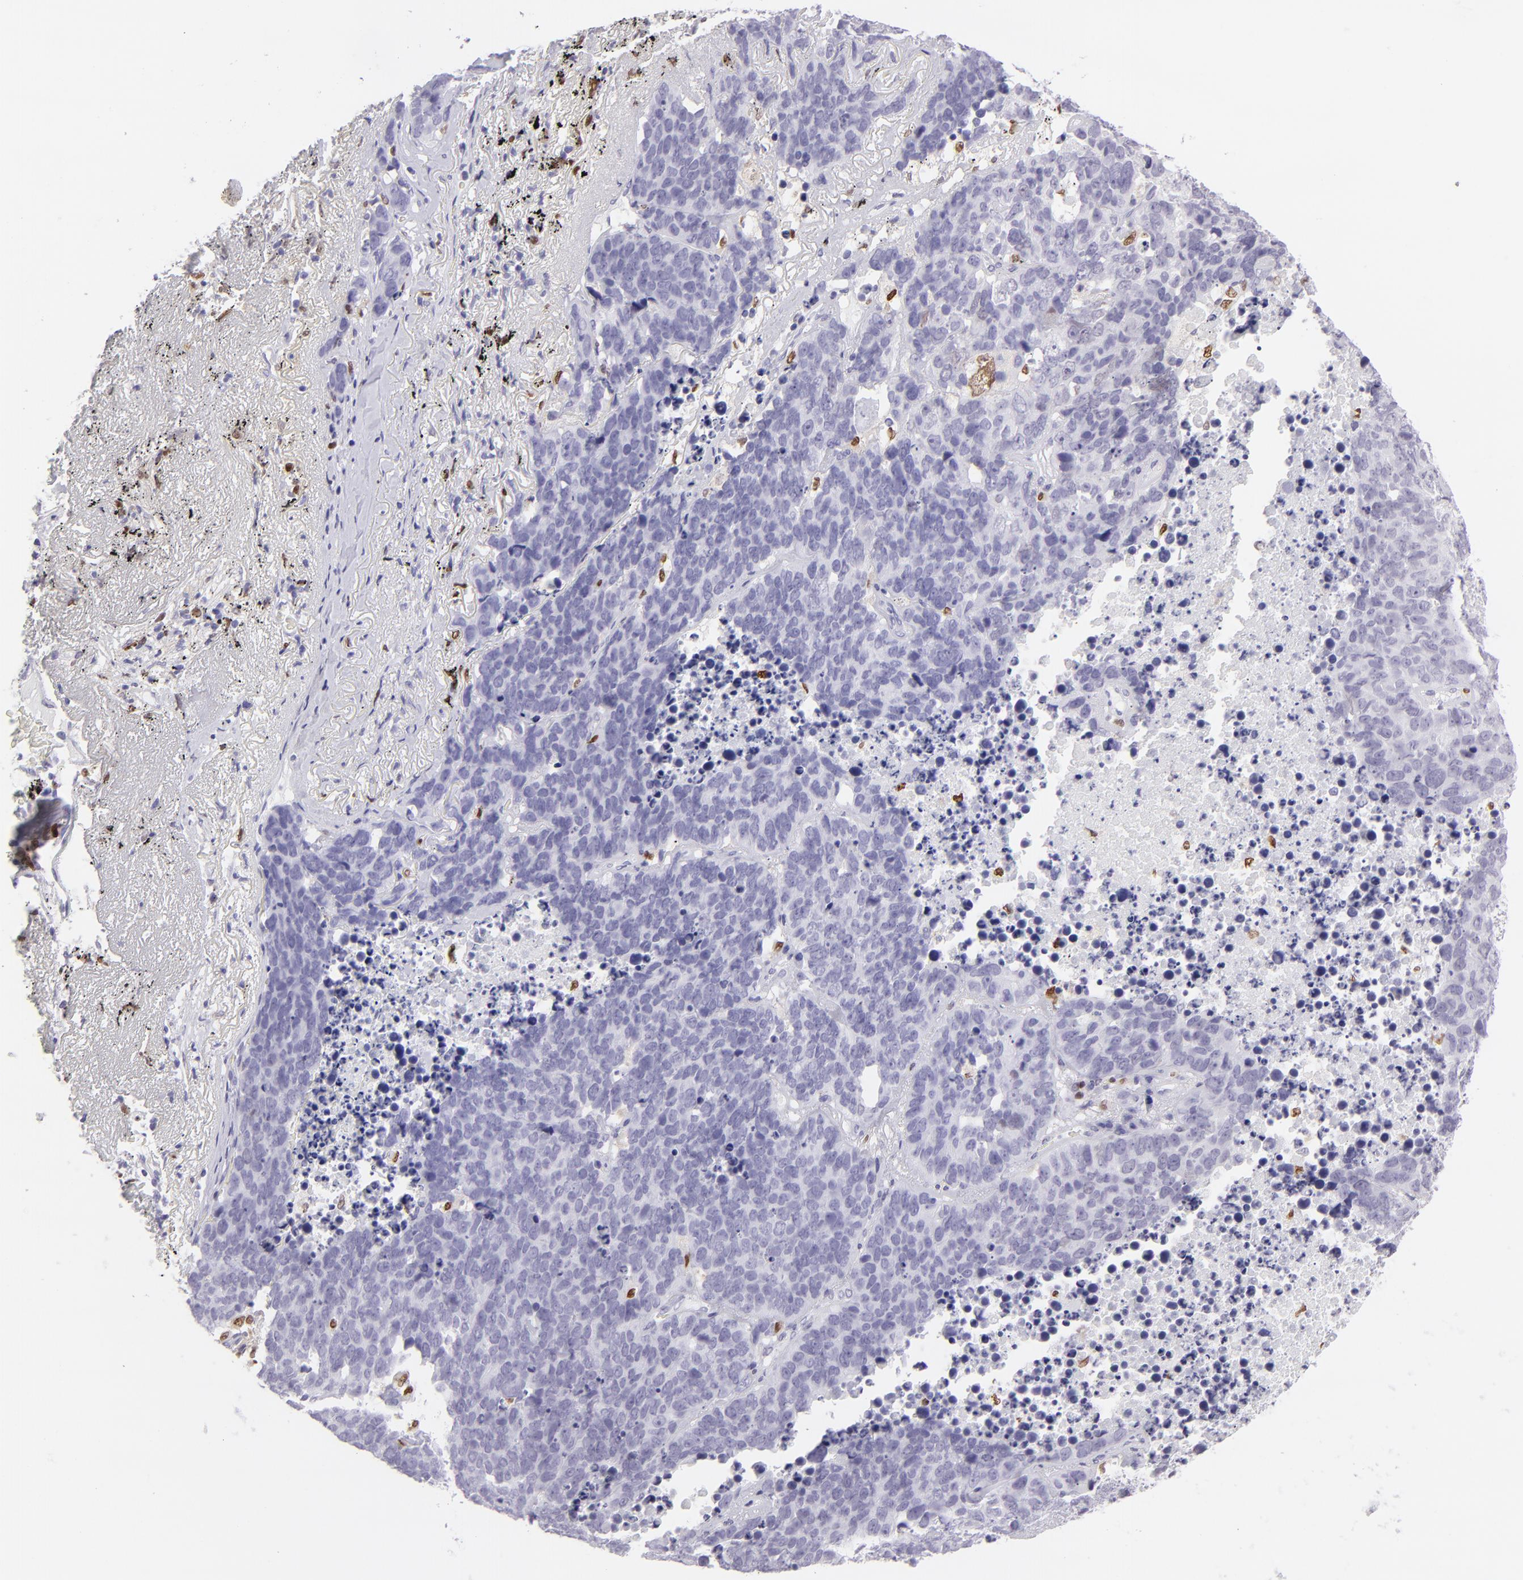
{"staining": {"intensity": "negative", "quantity": "none", "location": "none"}, "tissue": "lung cancer", "cell_type": "Tumor cells", "image_type": "cancer", "snomed": [{"axis": "morphology", "description": "Carcinoid, malignant, NOS"}, {"axis": "topography", "description": "Lung"}], "caption": "Immunohistochemistry micrograph of lung cancer stained for a protein (brown), which reveals no positivity in tumor cells.", "gene": "MITF", "patient": {"sex": "male", "age": 60}}